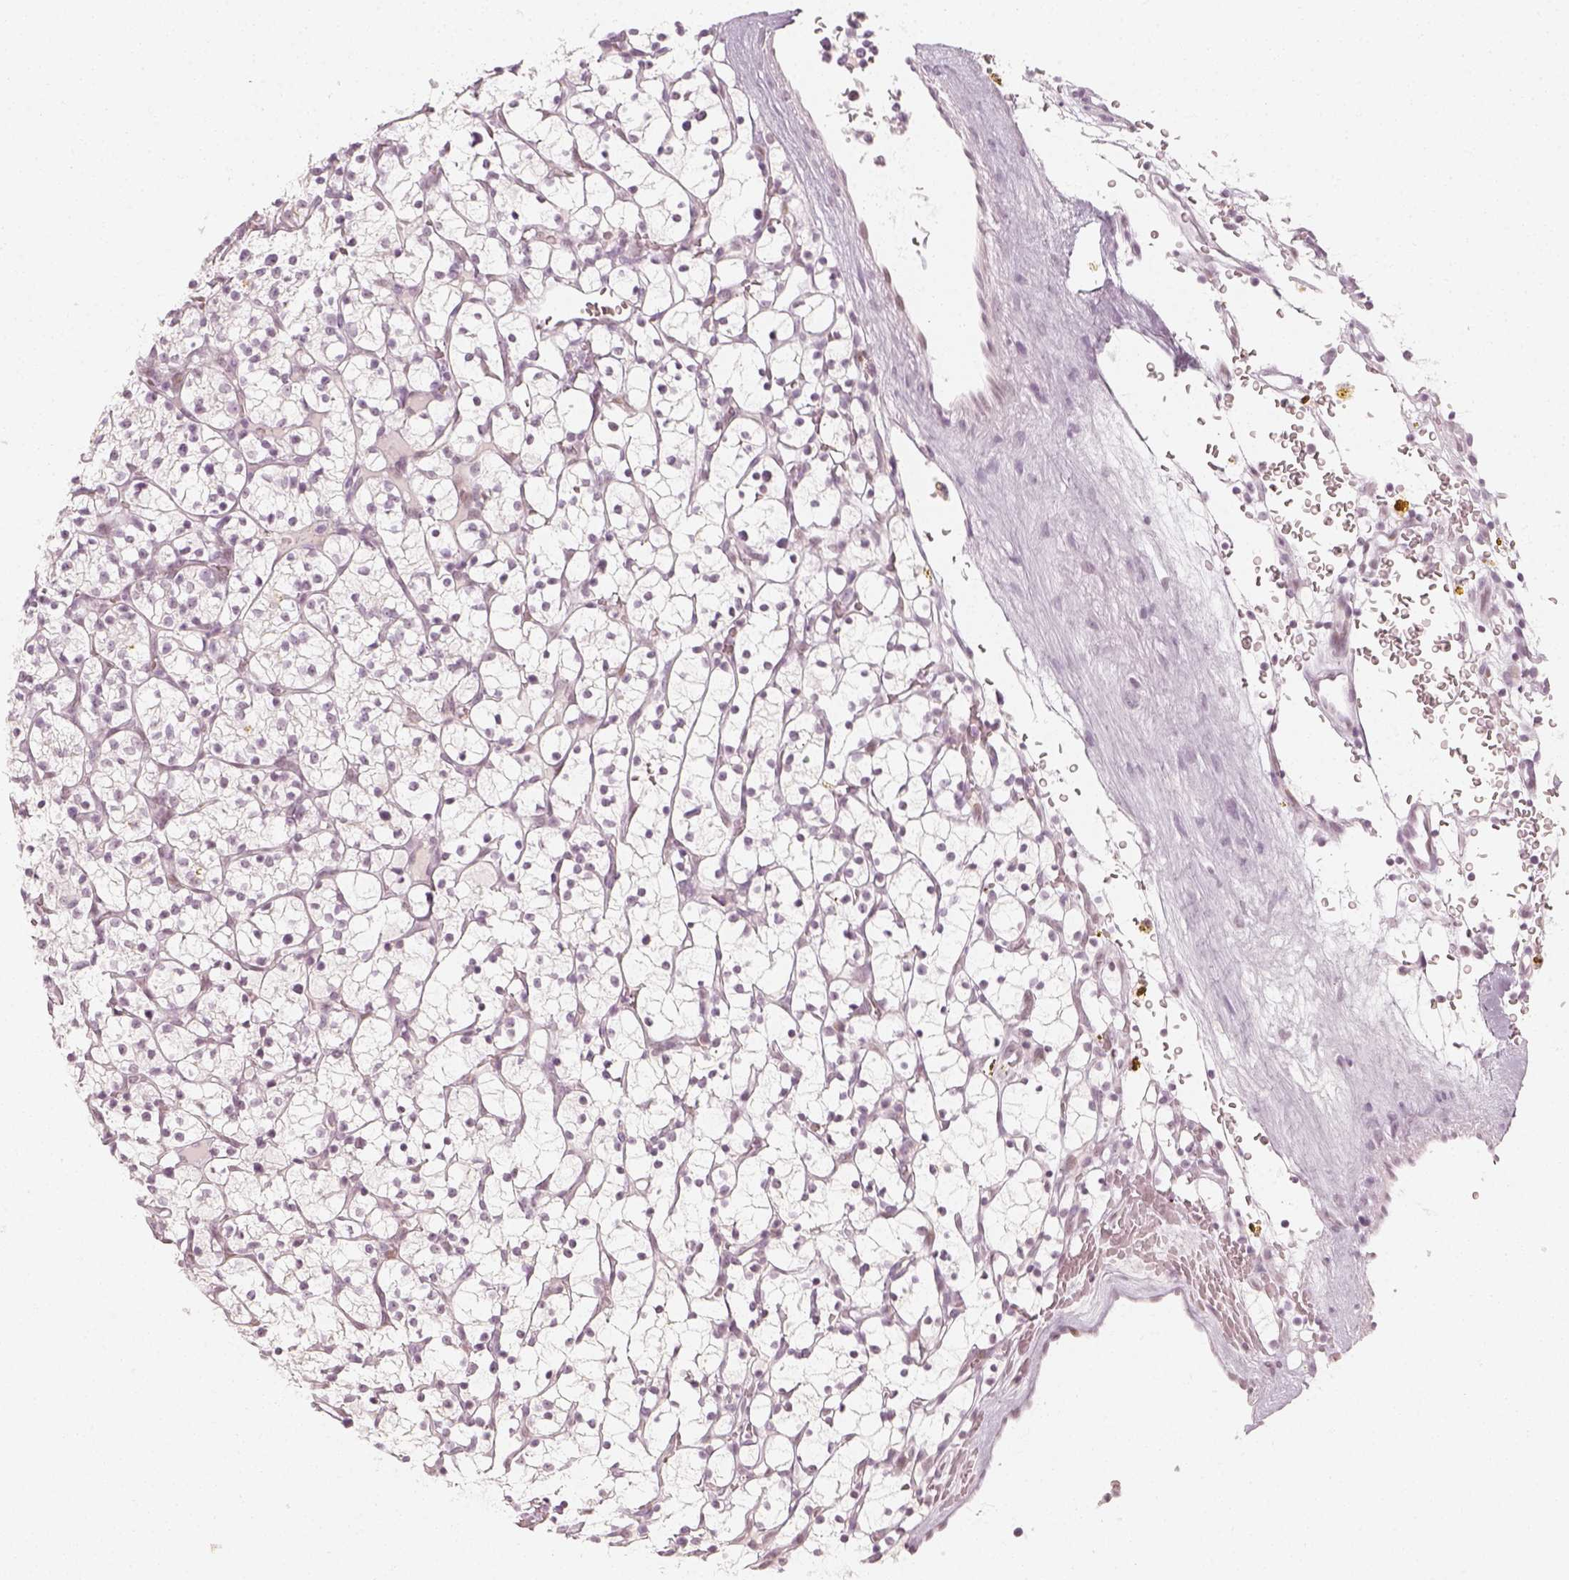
{"staining": {"intensity": "negative", "quantity": "none", "location": "none"}, "tissue": "renal cancer", "cell_type": "Tumor cells", "image_type": "cancer", "snomed": [{"axis": "morphology", "description": "Adenocarcinoma, NOS"}, {"axis": "topography", "description": "Kidney"}], "caption": "Renal cancer was stained to show a protein in brown. There is no significant positivity in tumor cells.", "gene": "KRTAP2-1", "patient": {"sex": "female", "age": 64}}